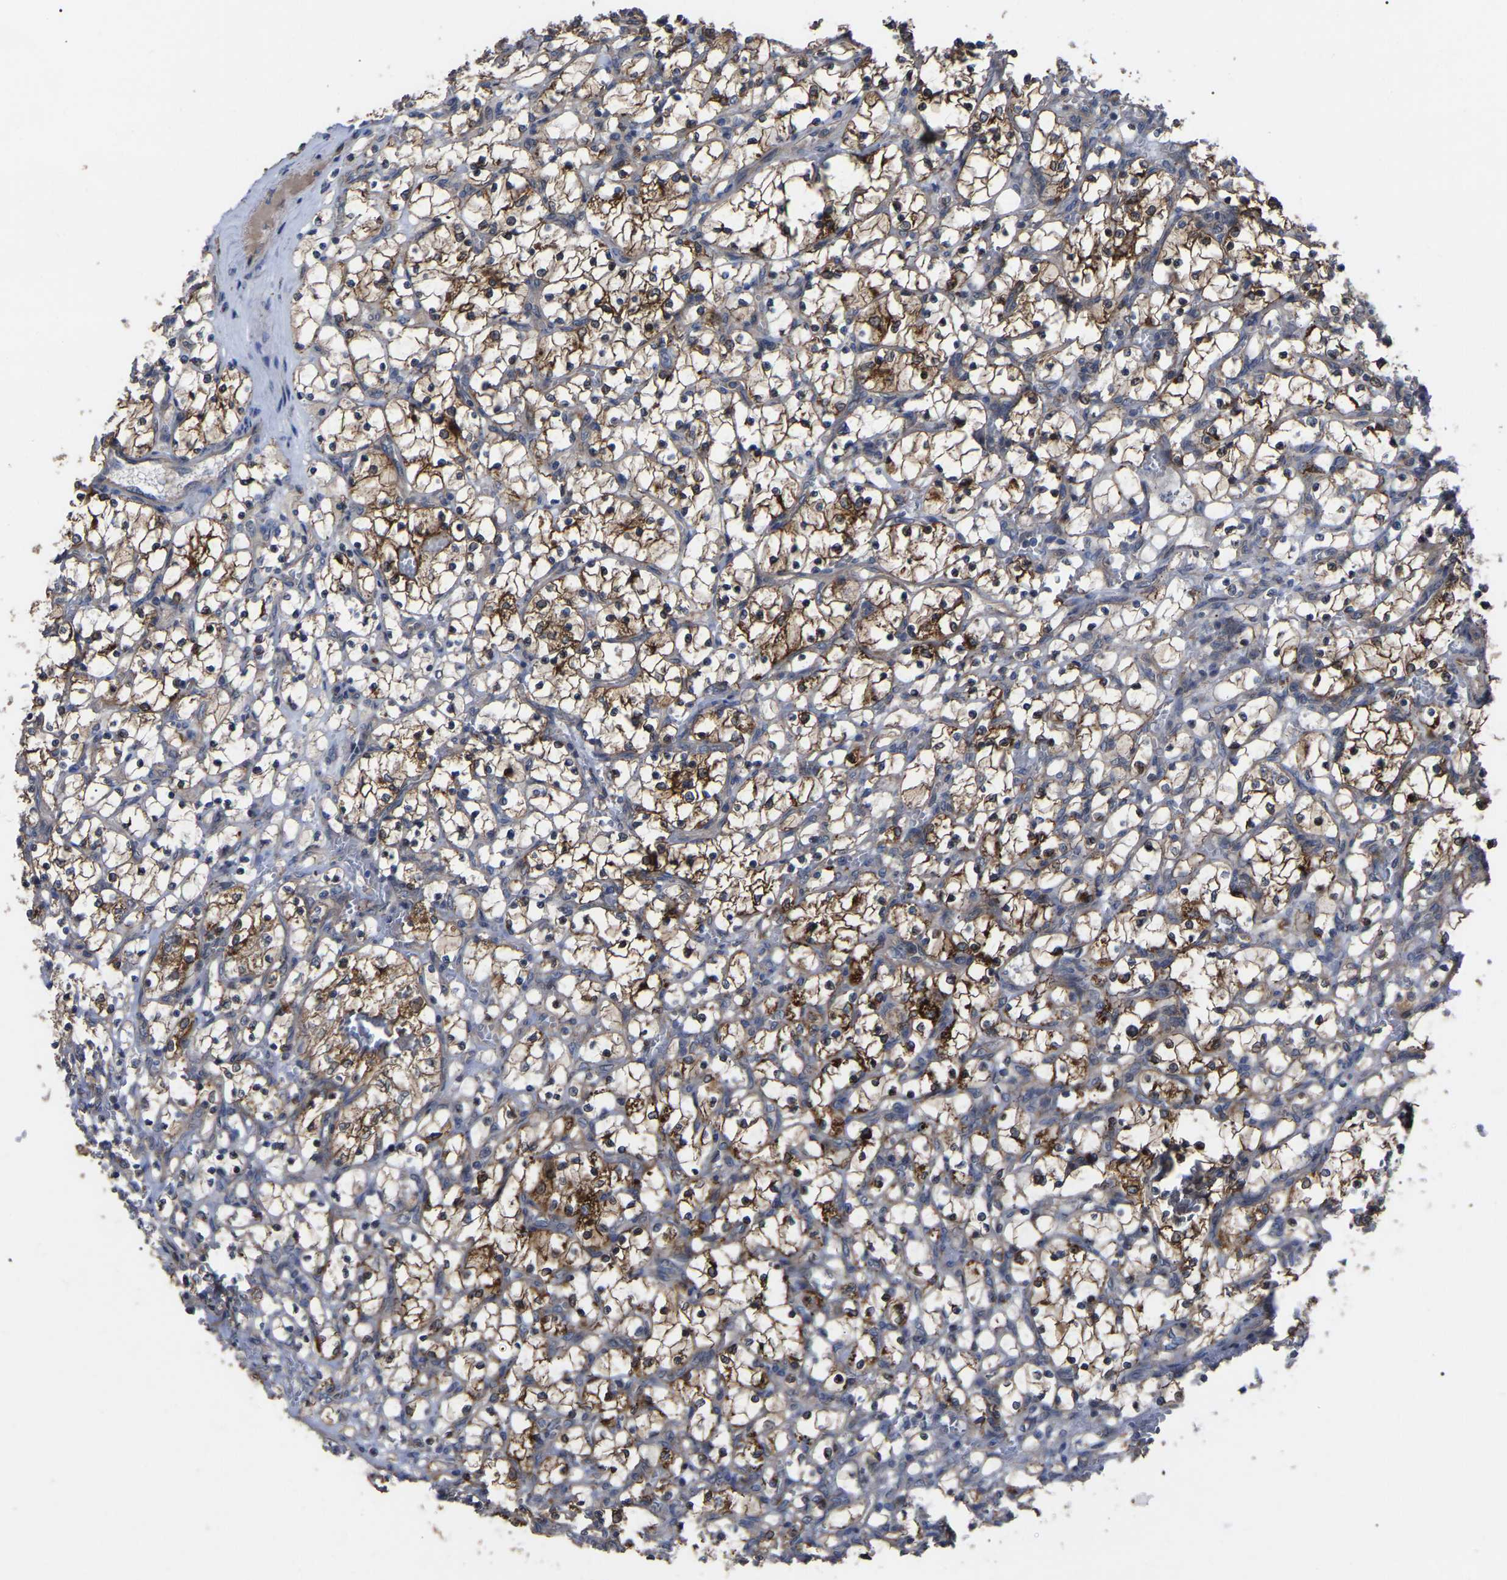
{"staining": {"intensity": "moderate", "quantity": ">75%", "location": "cytoplasmic/membranous"}, "tissue": "renal cancer", "cell_type": "Tumor cells", "image_type": "cancer", "snomed": [{"axis": "morphology", "description": "Adenocarcinoma, NOS"}, {"axis": "topography", "description": "Kidney"}], "caption": "This is an image of immunohistochemistry staining of adenocarcinoma (renal), which shows moderate positivity in the cytoplasmic/membranous of tumor cells.", "gene": "GCC1", "patient": {"sex": "female", "age": 69}}